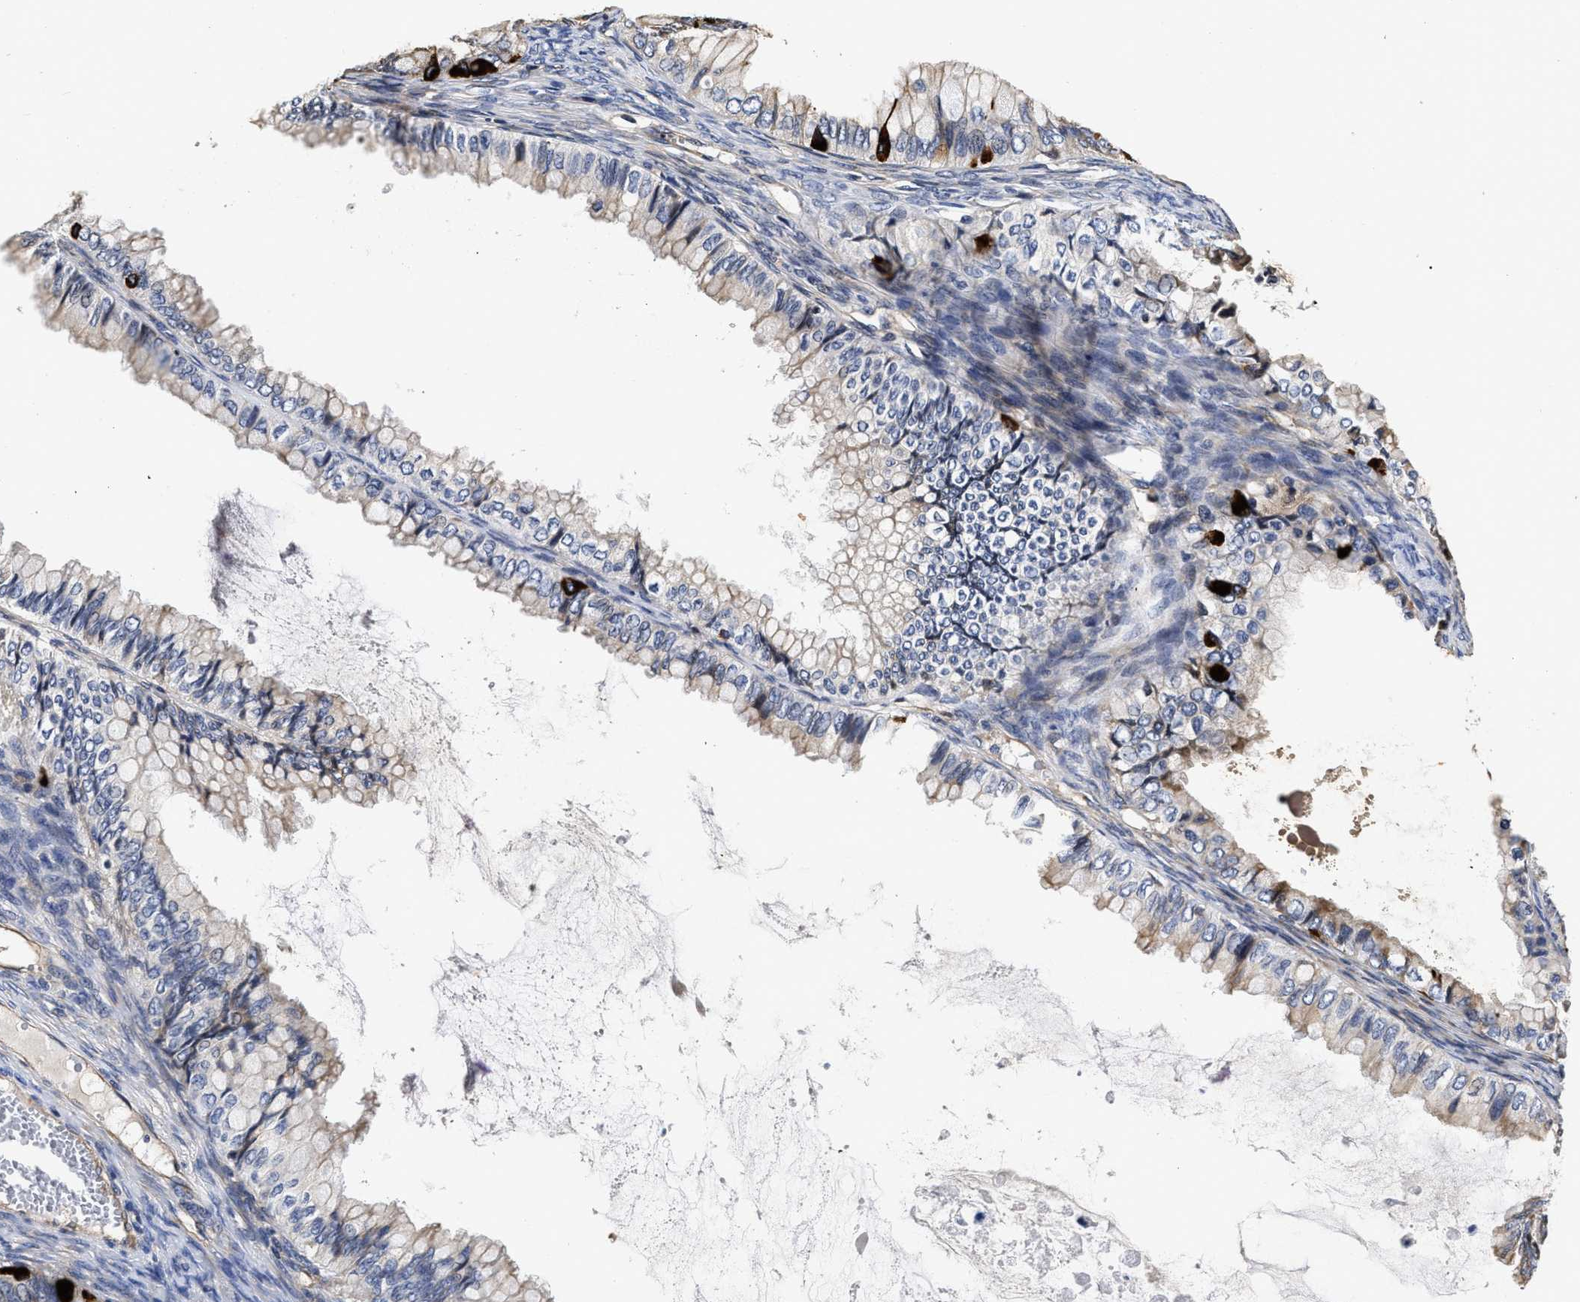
{"staining": {"intensity": "strong", "quantity": "<25%", "location": "cytoplasmic/membranous"}, "tissue": "ovarian cancer", "cell_type": "Tumor cells", "image_type": "cancer", "snomed": [{"axis": "morphology", "description": "Cystadenocarcinoma, mucinous, NOS"}, {"axis": "topography", "description": "Ovary"}], "caption": "About <25% of tumor cells in human ovarian cancer demonstrate strong cytoplasmic/membranous protein staining as visualized by brown immunohistochemical staining.", "gene": "ABCG8", "patient": {"sex": "female", "age": 80}}